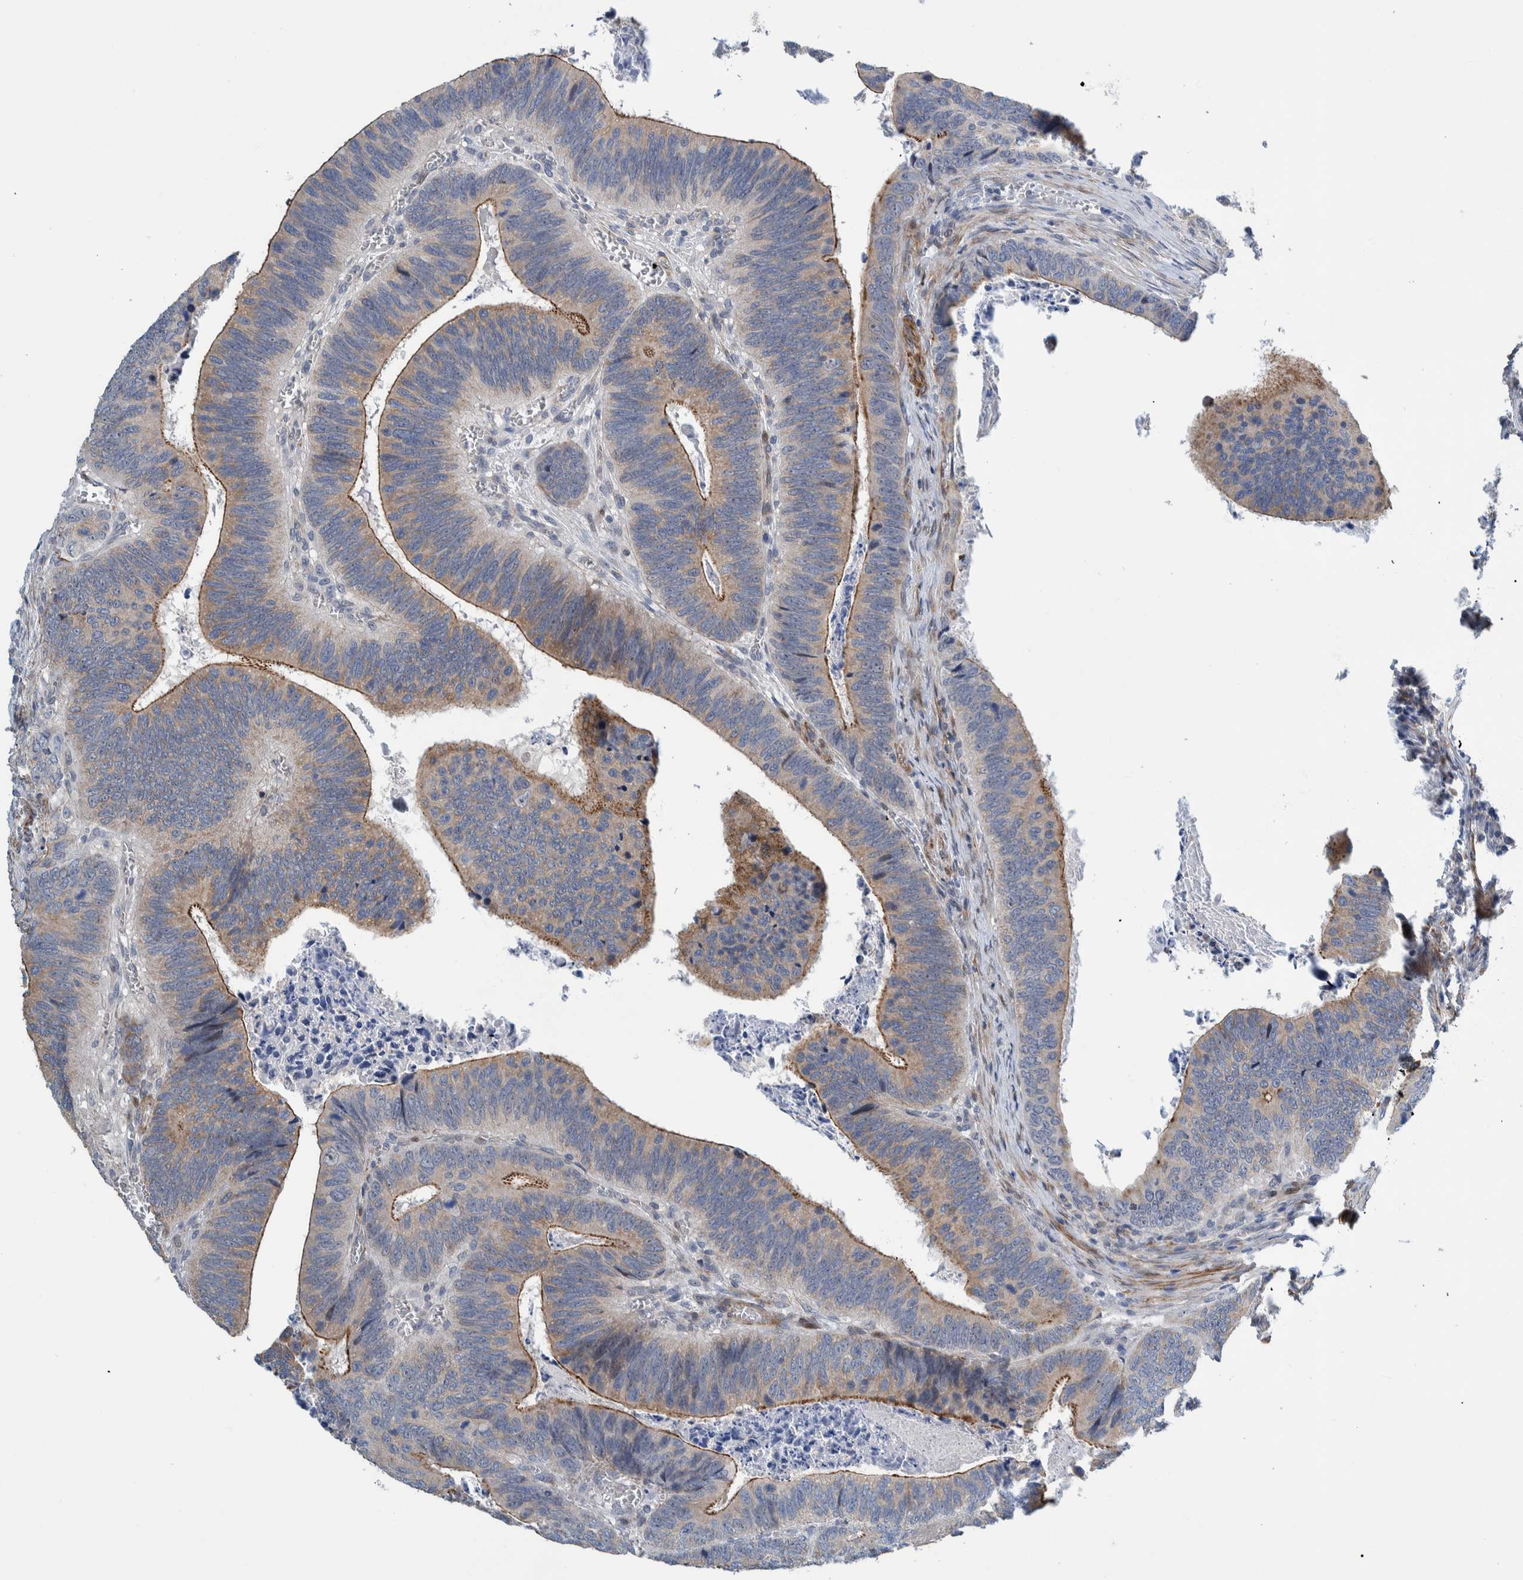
{"staining": {"intensity": "moderate", "quantity": "25%-75%", "location": "cytoplasmic/membranous"}, "tissue": "colorectal cancer", "cell_type": "Tumor cells", "image_type": "cancer", "snomed": [{"axis": "morphology", "description": "Inflammation, NOS"}, {"axis": "morphology", "description": "Adenocarcinoma, NOS"}, {"axis": "topography", "description": "Colon"}], "caption": "Tumor cells exhibit medium levels of moderate cytoplasmic/membranous staining in about 25%-75% of cells in human adenocarcinoma (colorectal).", "gene": "MKS1", "patient": {"sex": "male", "age": 72}}